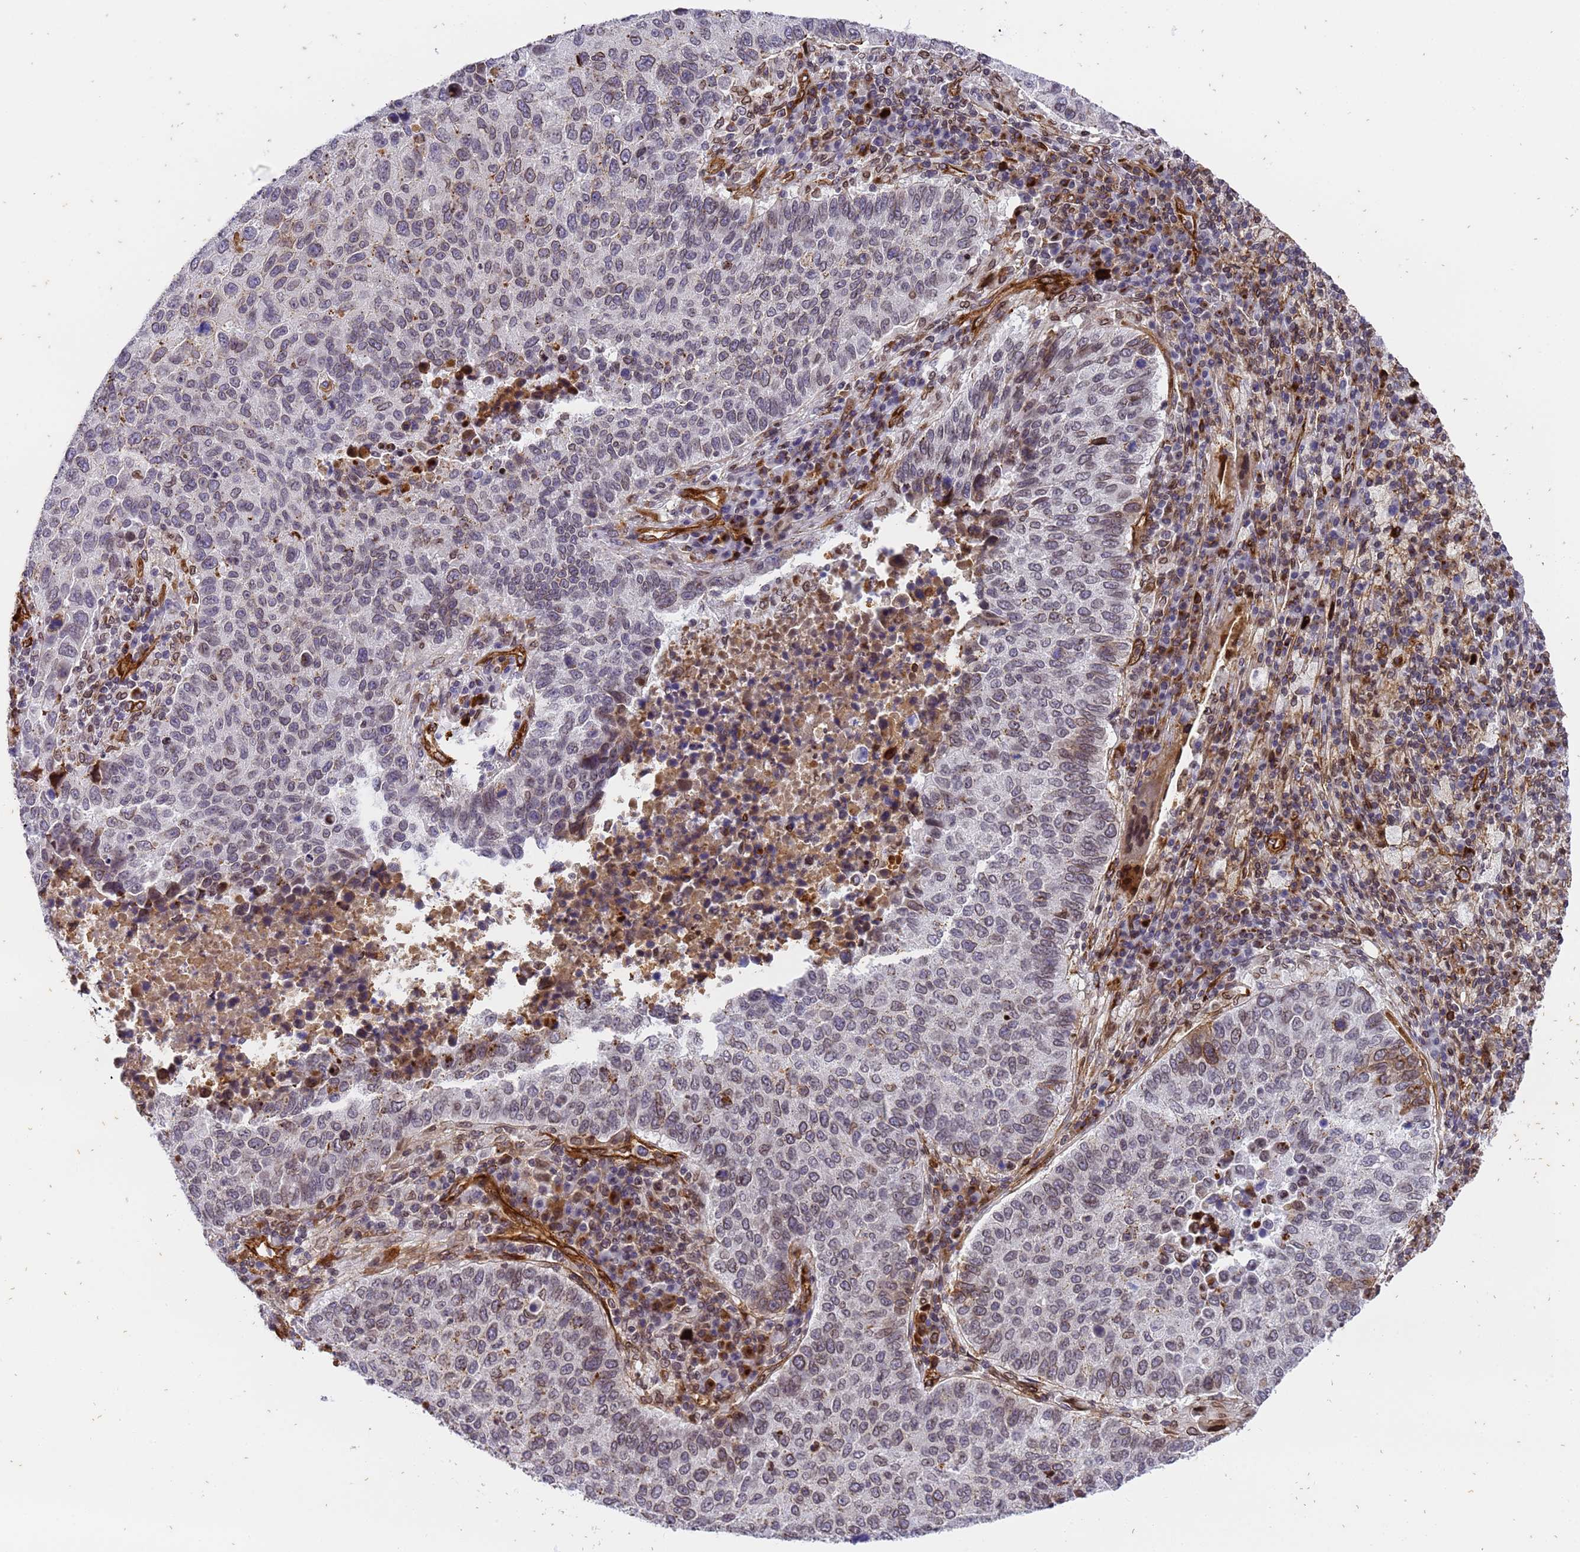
{"staining": {"intensity": "moderate", "quantity": "<25%", "location": "cytoplasmic/membranous"}, "tissue": "lung cancer", "cell_type": "Tumor cells", "image_type": "cancer", "snomed": [{"axis": "morphology", "description": "Squamous cell carcinoma, NOS"}, {"axis": "topography", "description": "Lung"}], "caption": "The image exhibits immunohistochemical staining of lung squamous cell carcinoma. There is moderate cytoplasmic/membranous positivity is appreciated in approximately <25% of tumor cells.", "gene": "IGFBP7", "patient": {"sex": "male", "age": 73}}